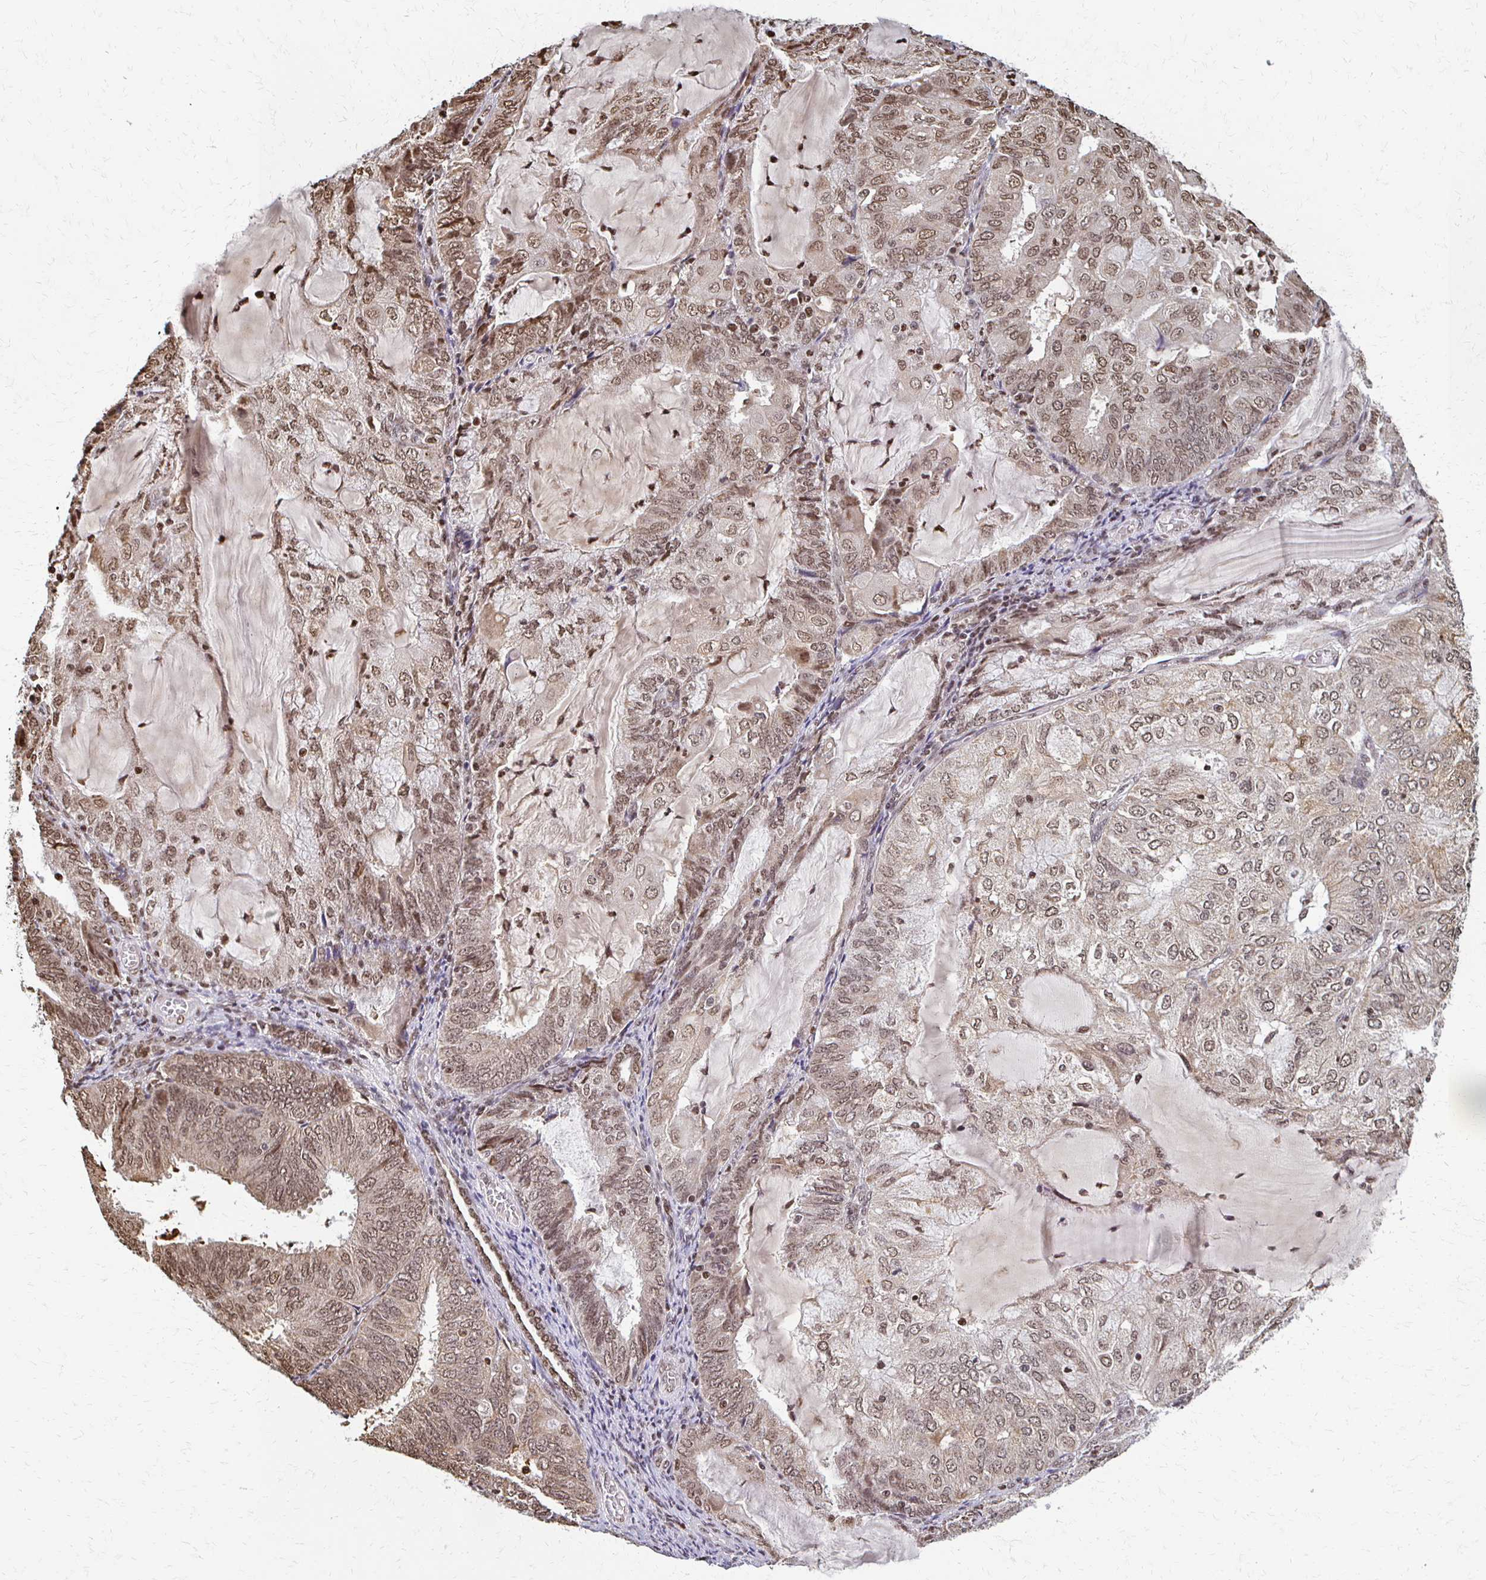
{"staining": {"intensity": "moderate", "quantity": ">75%", "location": "nuclear"}, "tissue": "endometrial cancer", "cell_type": "Tumor cells", "image_type": "cancer", "snomed": [{"axis": "morphology", "description": "Adenocarcinoma, NOS"}, {"axis": "topography", "description": "Endometrium"}], "caption": "IHC of human adenocarcinoma (endometrial) demonstrates medium levels of moderate nuclear positivity in about >75% of tumor cells.", "gene": "HOXA9", "patient": {"sex": "female", "age": 81}}